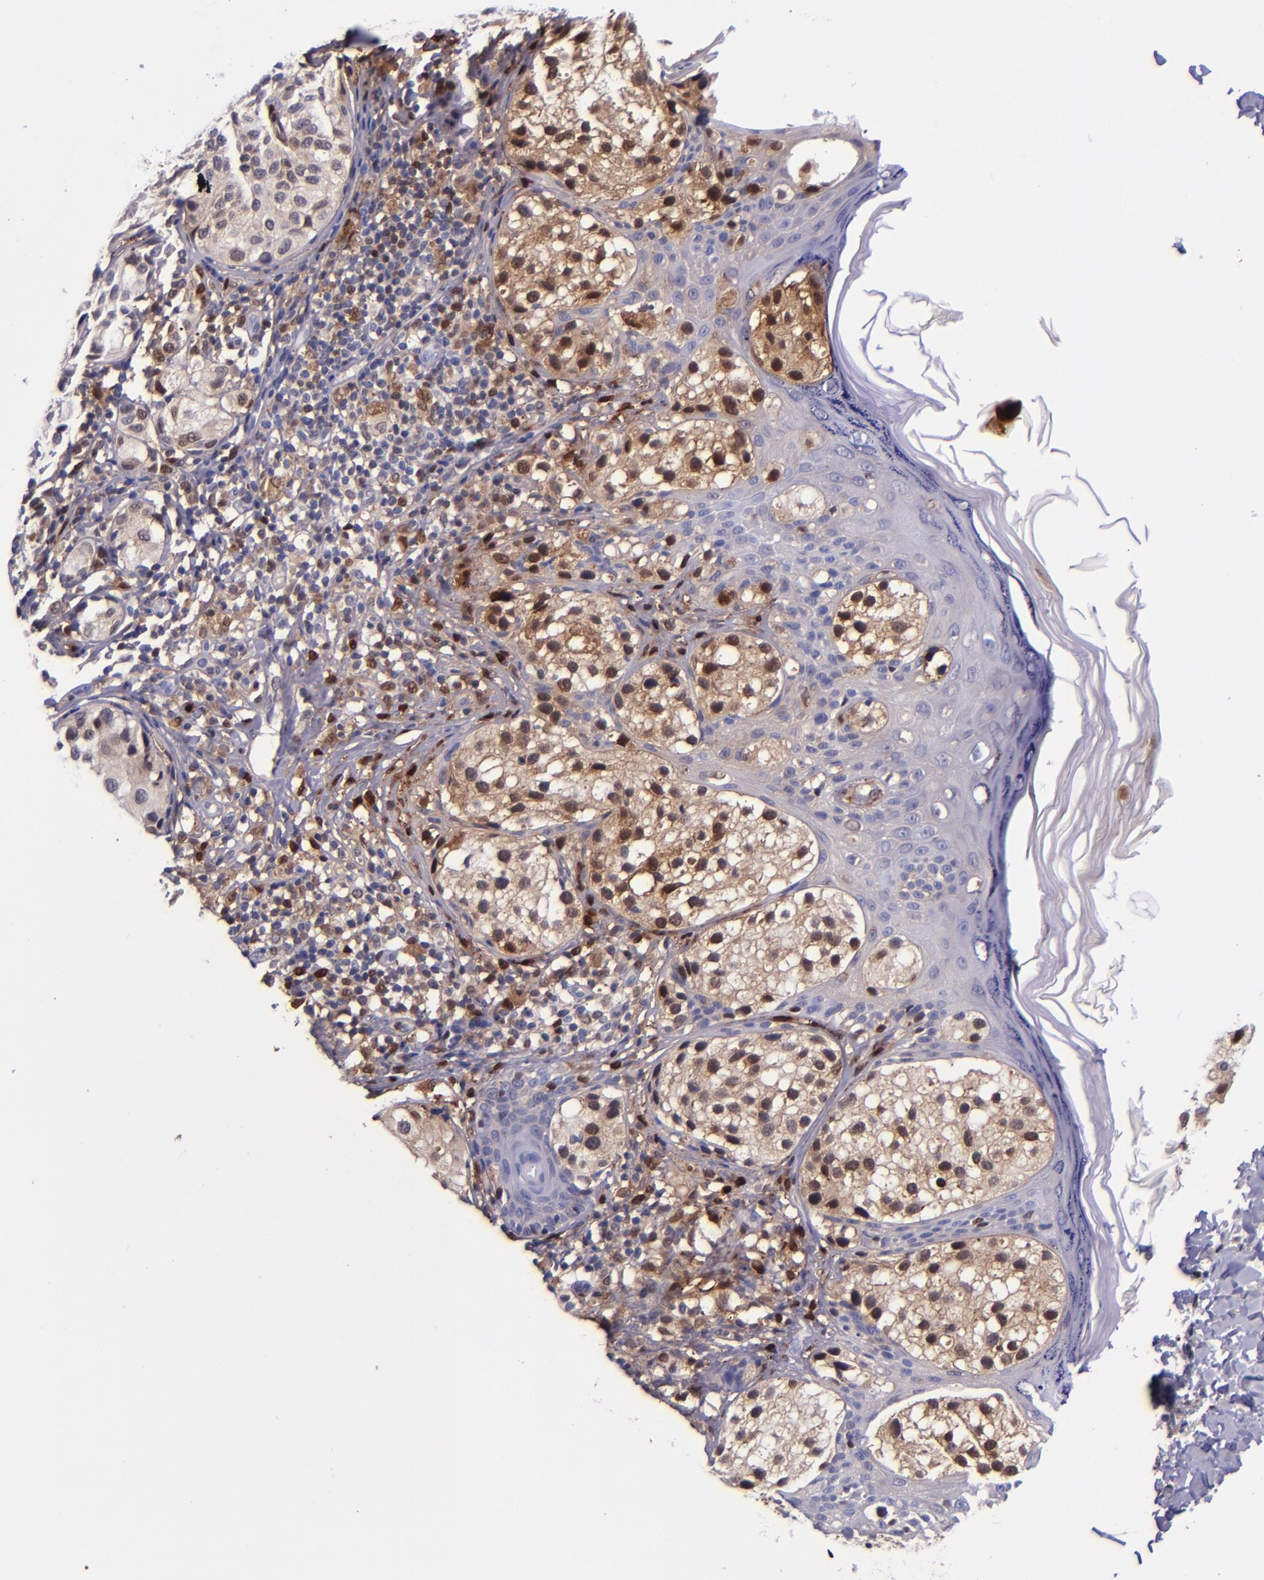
{"staining": {"intensity": "moderate", "quantity": ">75%", "location": "nuclear"}, "tissue": "melanoma", "cell_type": "Tumor cells", "image_type": "cancer", "snomed": [{"axis": "morphology", "description": "Malignant melanoma, NOS"}, {"axis": "topography", "description": "Skin"}], "caption": "Moderate nuclear positivity for a protein is appreciated in about >75% of tumor cells of melanoma using IHC.", "gene": "LGALS1", "patient": {"sex": "male", "age": 23}}